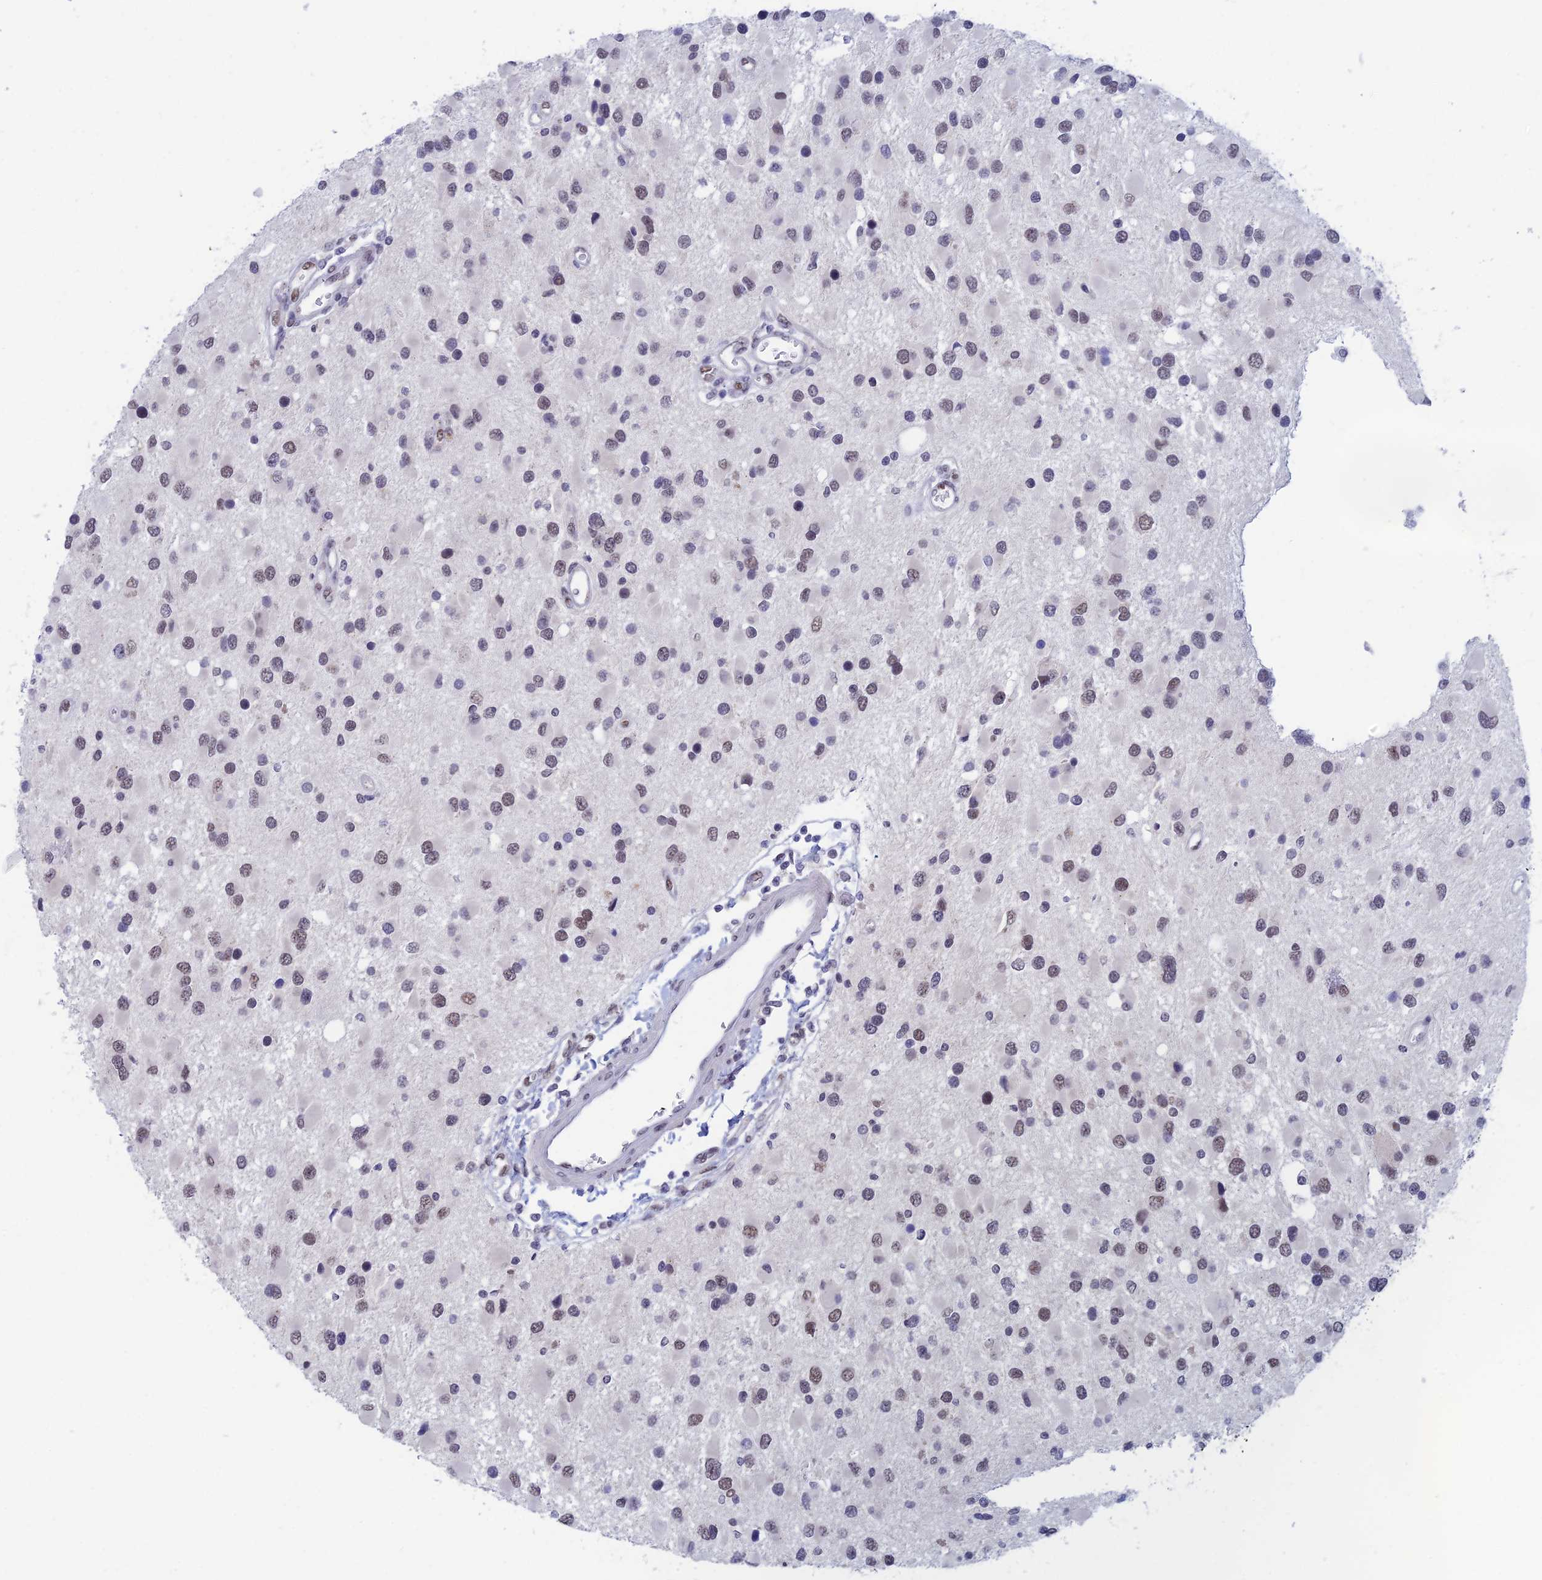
{"staining": {"intensity": "moderate", "quantity": "<25%", "location": "nuclear"}, "tissue": "glioma", "cell_type": "Tumor cells", "image_type": "cancer", "snomed": [{"axis": "morphology", "description": "Glioma, malignant, High grade"}, {"axis": "topography", "description": "Brain"}], "caption": "Immunohistochemistry micrograph of neoplastic tissue: human glioma stained using IHC demonstrates low levels of moderate protein expression localized specifically in the nuclear of tumor cells, appearing as a nuclear brown color.", "gene": "NABP2", "patient": {"sex": "male", "age": 53}}